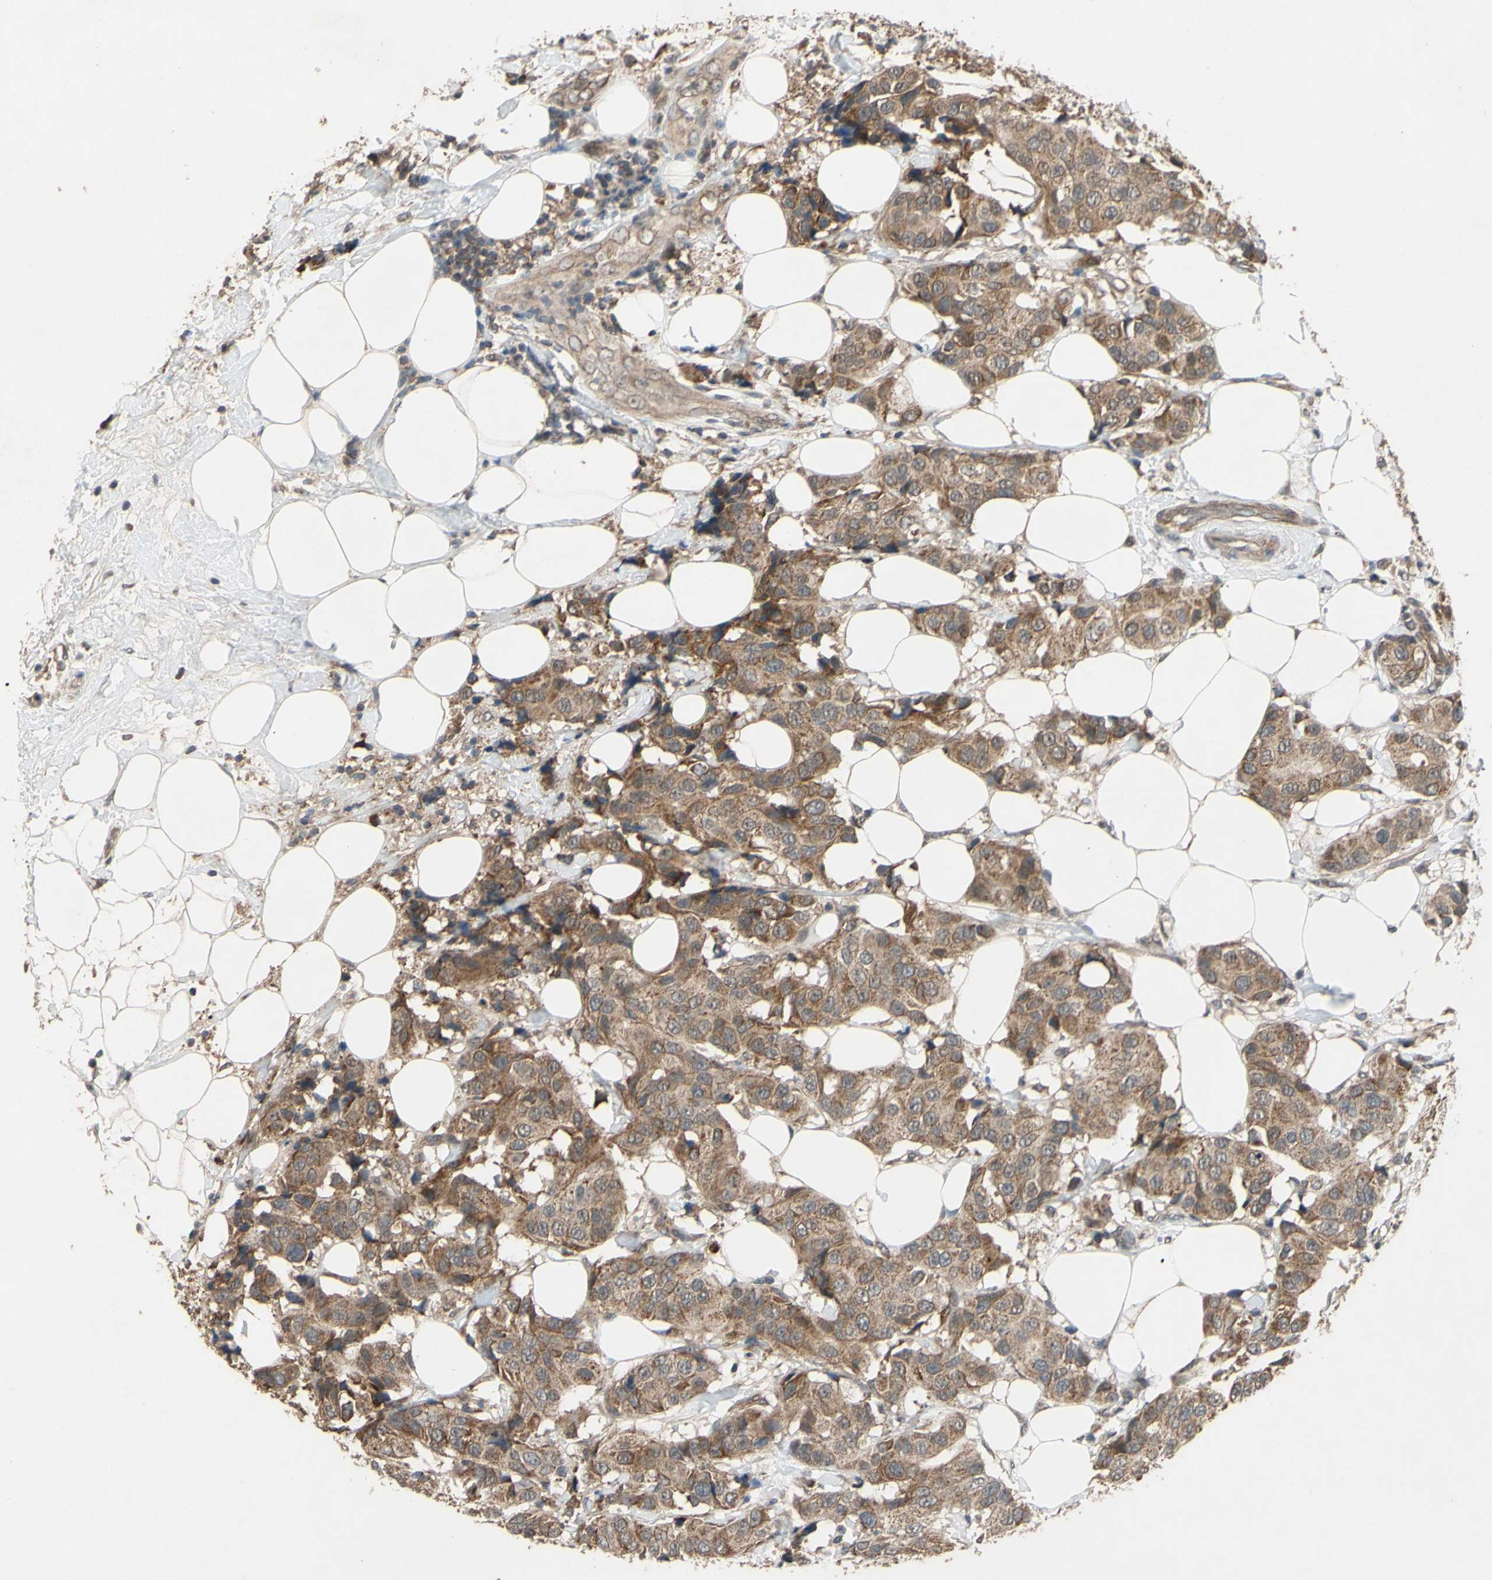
{"staining": {"intensity": "moderate", "quantity": ">75%", "location": "cytoplasmic/membranous"}, "tissue": "breast cancer", "cell_type": "Tumor cells", "image_type": "cancer", "snomed": [{"axis": "morphology", "description": "Normal tissue, NOS"}, {"axis": "morphology", "description": "Duct carcinoma"}, {"axis": "topography", "description": "Breast"}], "caption": "An image of invasive ductal carcinoma (breast) stained for a protein reveals moderate cytoplasmic/membranous brown staining in tumor cells. The protein is shown in brown color, while the nuclei are stained blue.", "gene": "CD164", "patient": {"sex": "female", "age": 39}}